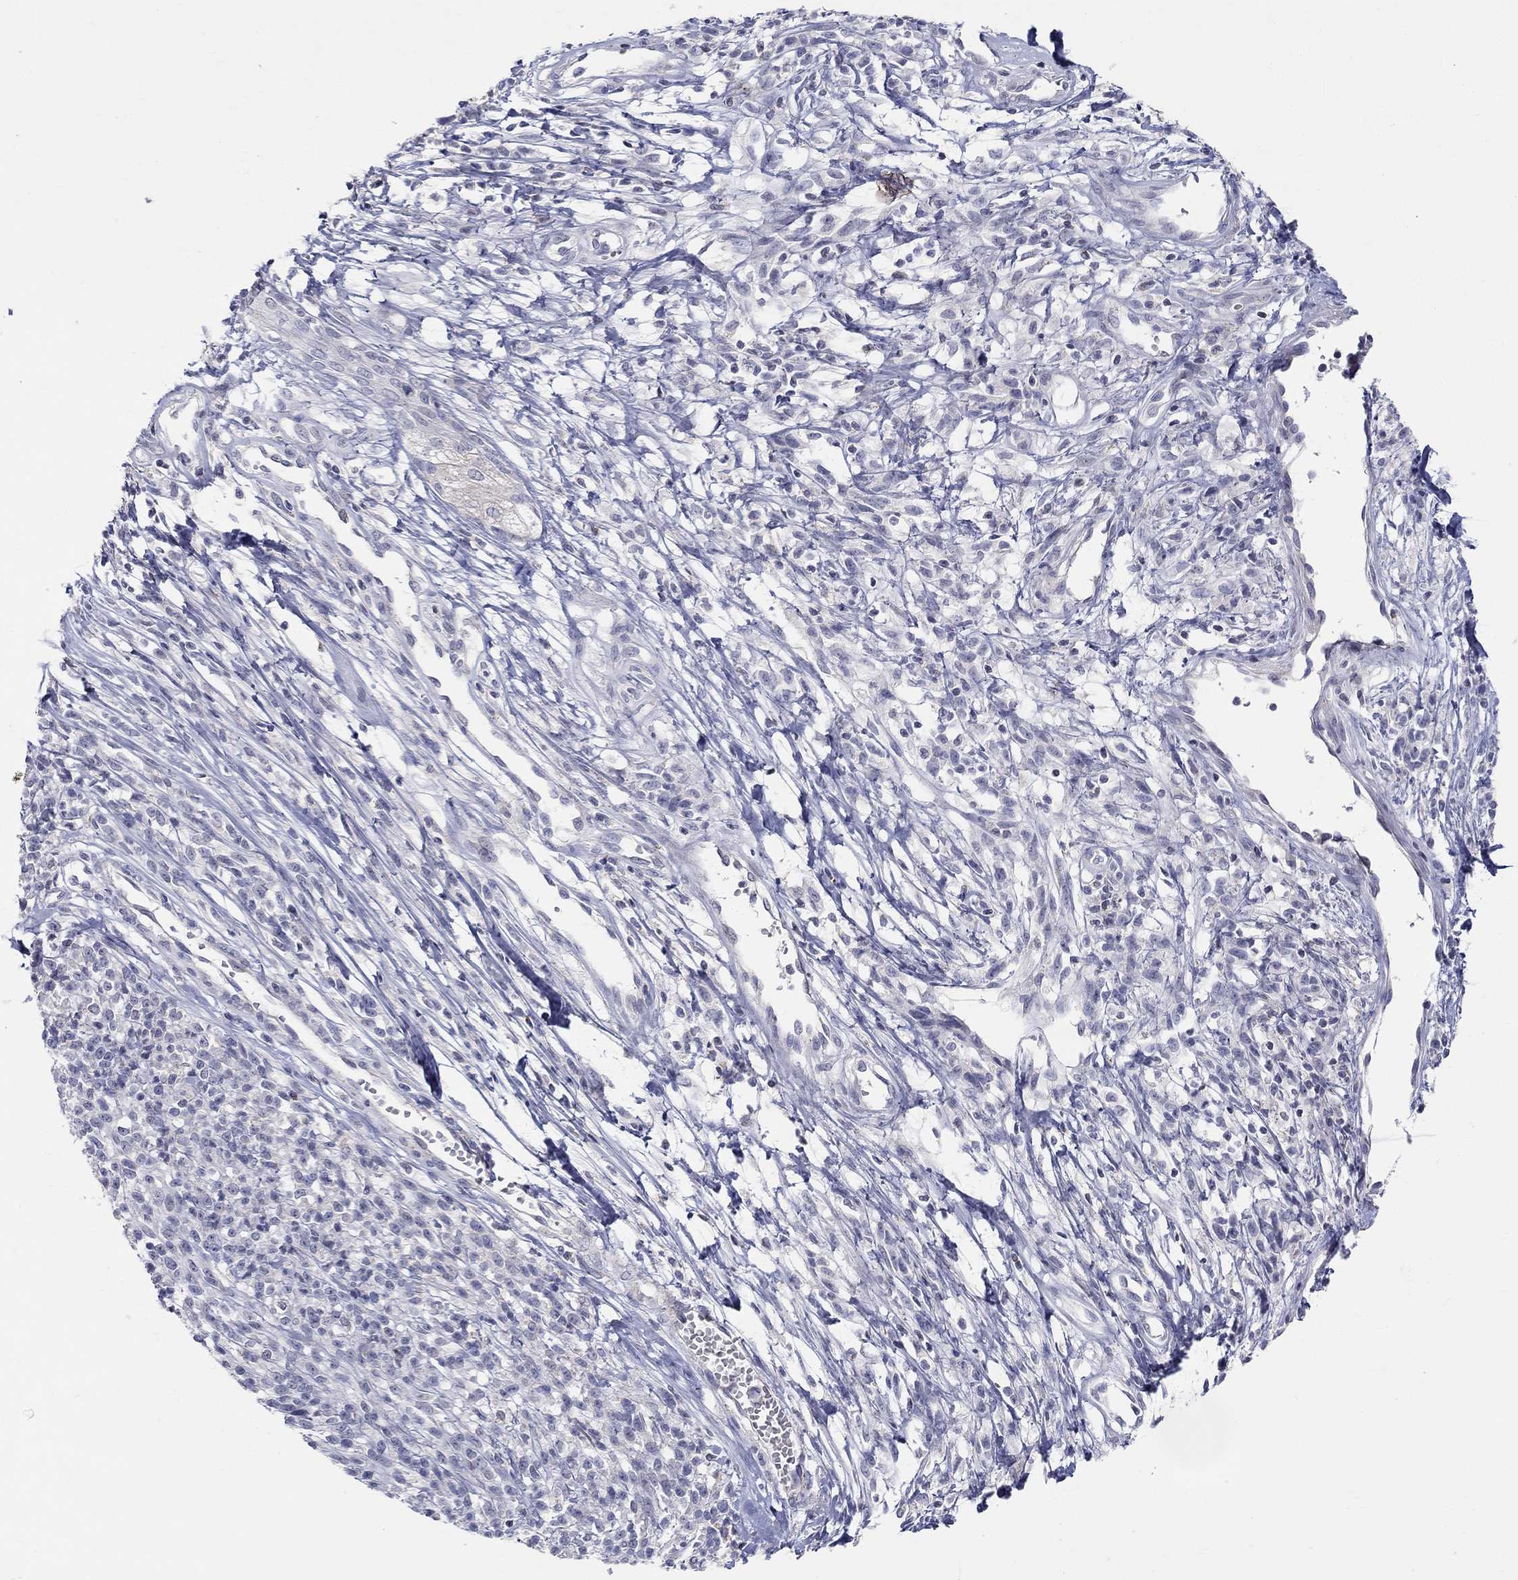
{"staining": {"intensity": "negative", "quantity": "none", "location": "none"}, "tissue": "melanoma", "cell_type": "Tumor cells", "image_type": "cancer", "snomed": [{"axis": "morphology", "description": "Malignant melanoma, NOS"}, {"axis": "topography", "description": "Skin"}, {"axis": "topography", "description": "Skin of trunk"}], "caption": "Immunohistochemistry (IHC) histopathology image of melanoma stained for a protein (brown), which displays no staining in tumor cells.", "gene": "HMX2", "patient": {"sex": "male", "age": 74}}